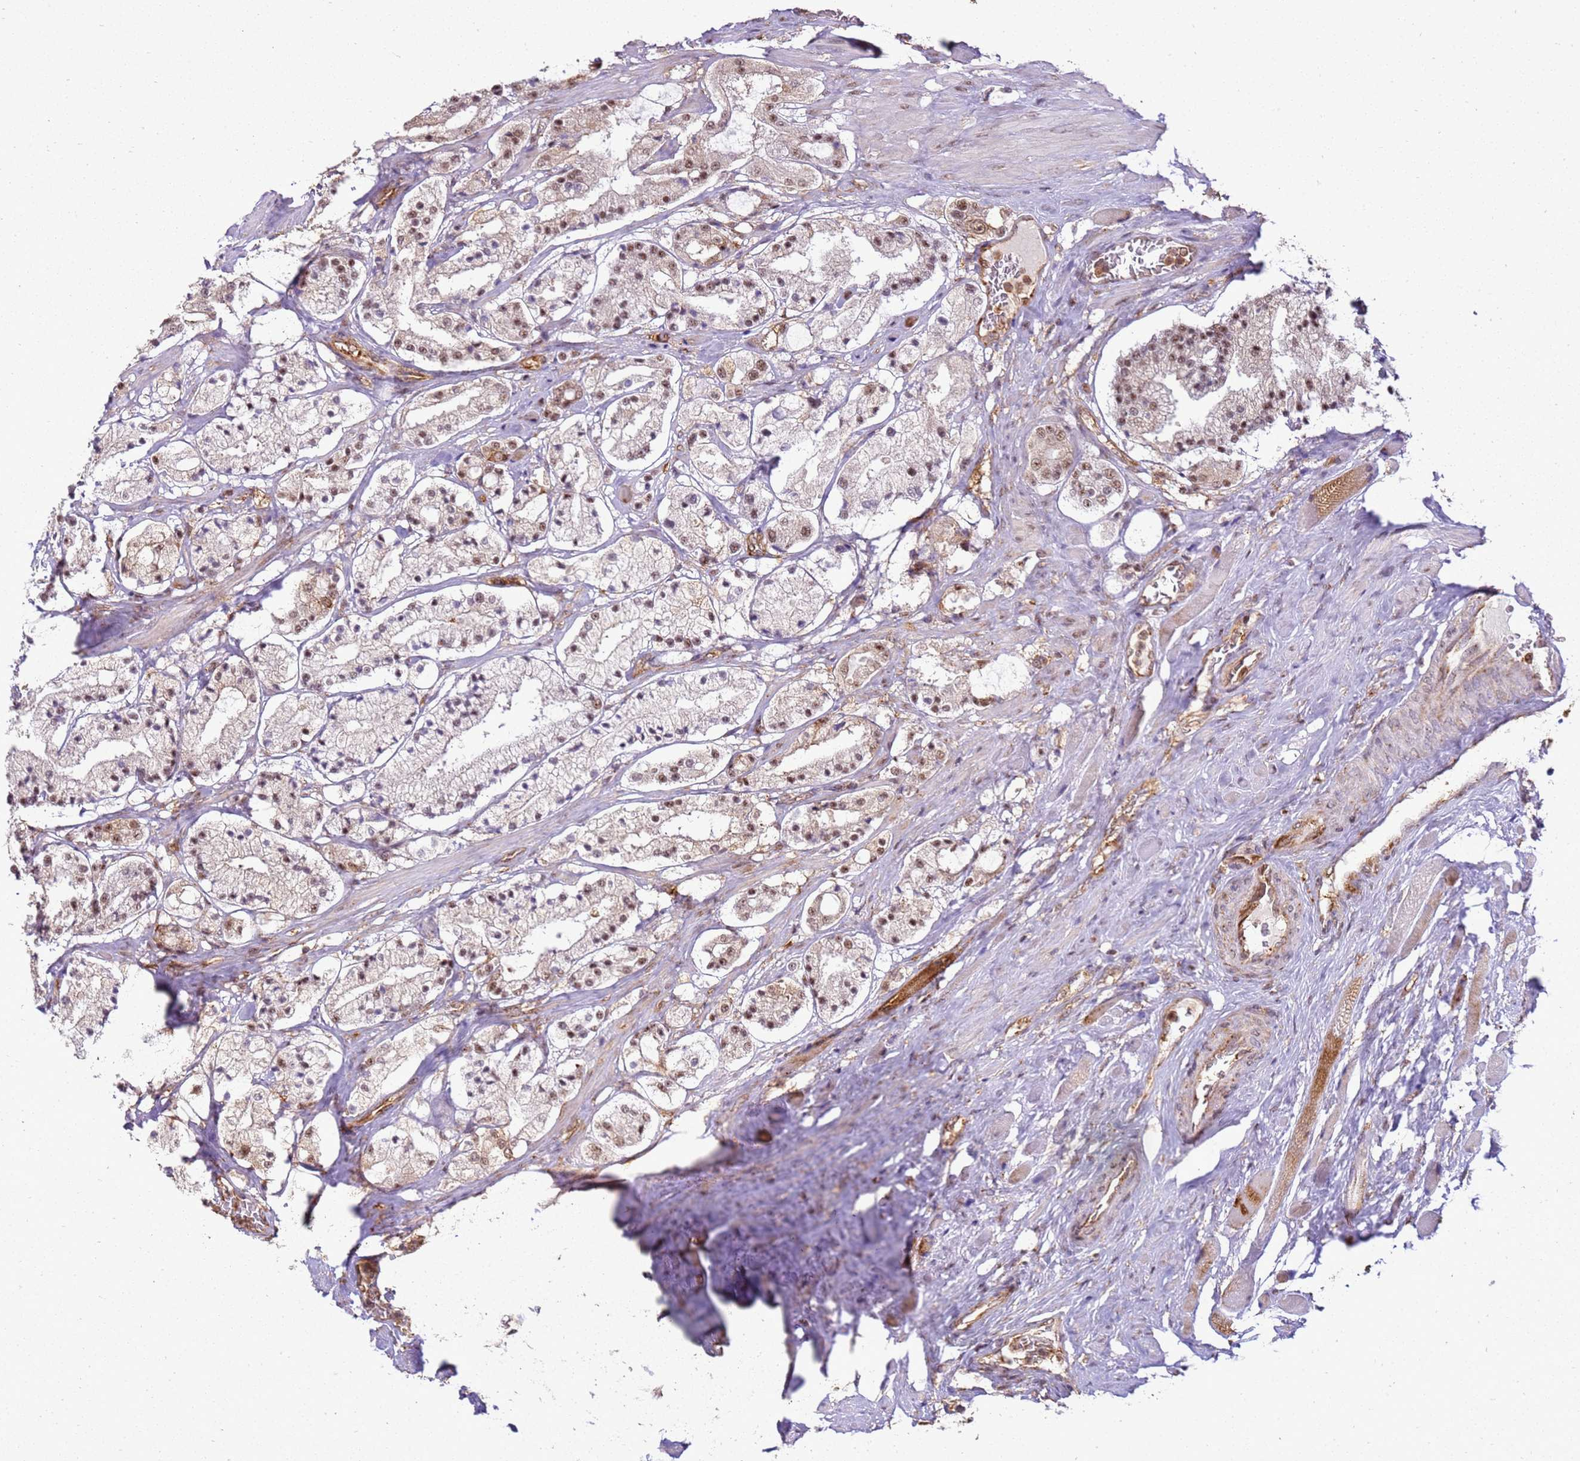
{"staining": {"intensity": "moderate", "quantity": ">75%", "location": "nuclear"}, "tissue": "prostate cancer", "cell_type": "Tumor cells", "image_type": "cancer", "snomed": [{"axis": "morphology", "description": "Adenocarcinoma, High grade"}, {"axis": "topography", "description": "Prostate"}], "caption": "Tumor cells display medium levels of moderate nuclear positivity in about >75% of cells in prostate cancer. (Stains: DAB (3,3'-diaminobenzidine) in brown, nuclei in blue, Microscopy: brightfield microscopy at high magnification).", "gene": "GABRE", "patient": {"sex": "male", "age": 64}}